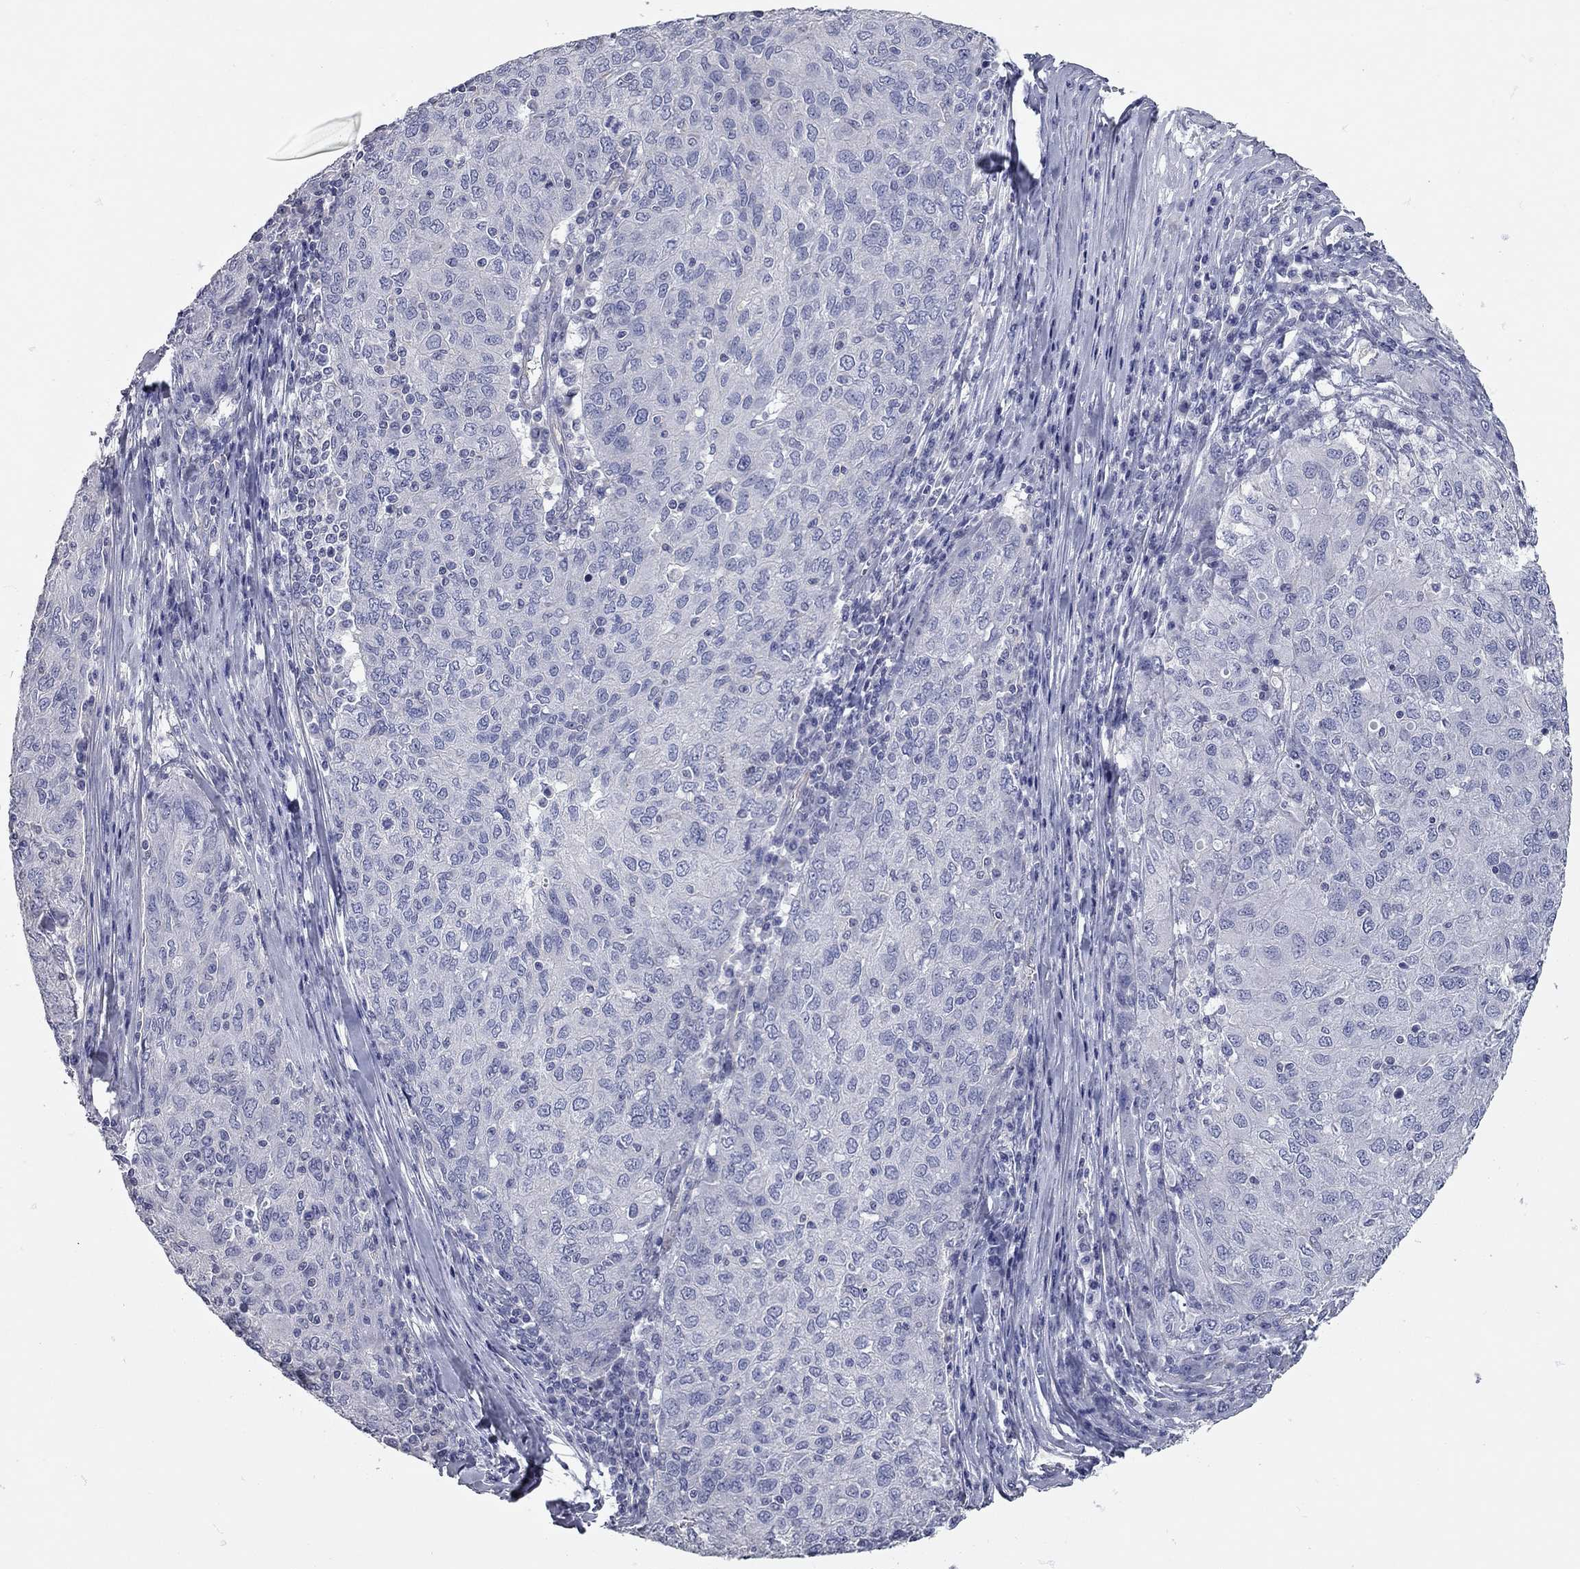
{"staining": {"intensity": "negative", "quantity": "none", "location": "none"}, "tissue": "ovarian cancer", "cell_type": "Tumor cells", "image_type": "cancer", "snomed": [{"axis": "morphology", "description": "Carcinoma, endometroid"}, {"axis": "topography", "description": "Ovary"}], "caption": "There is no significant expression in tumor cells of endometroid carcinoma (ovarian).", "gene": "C10orf90", "patient": {"sex": "female", "age": 50}}